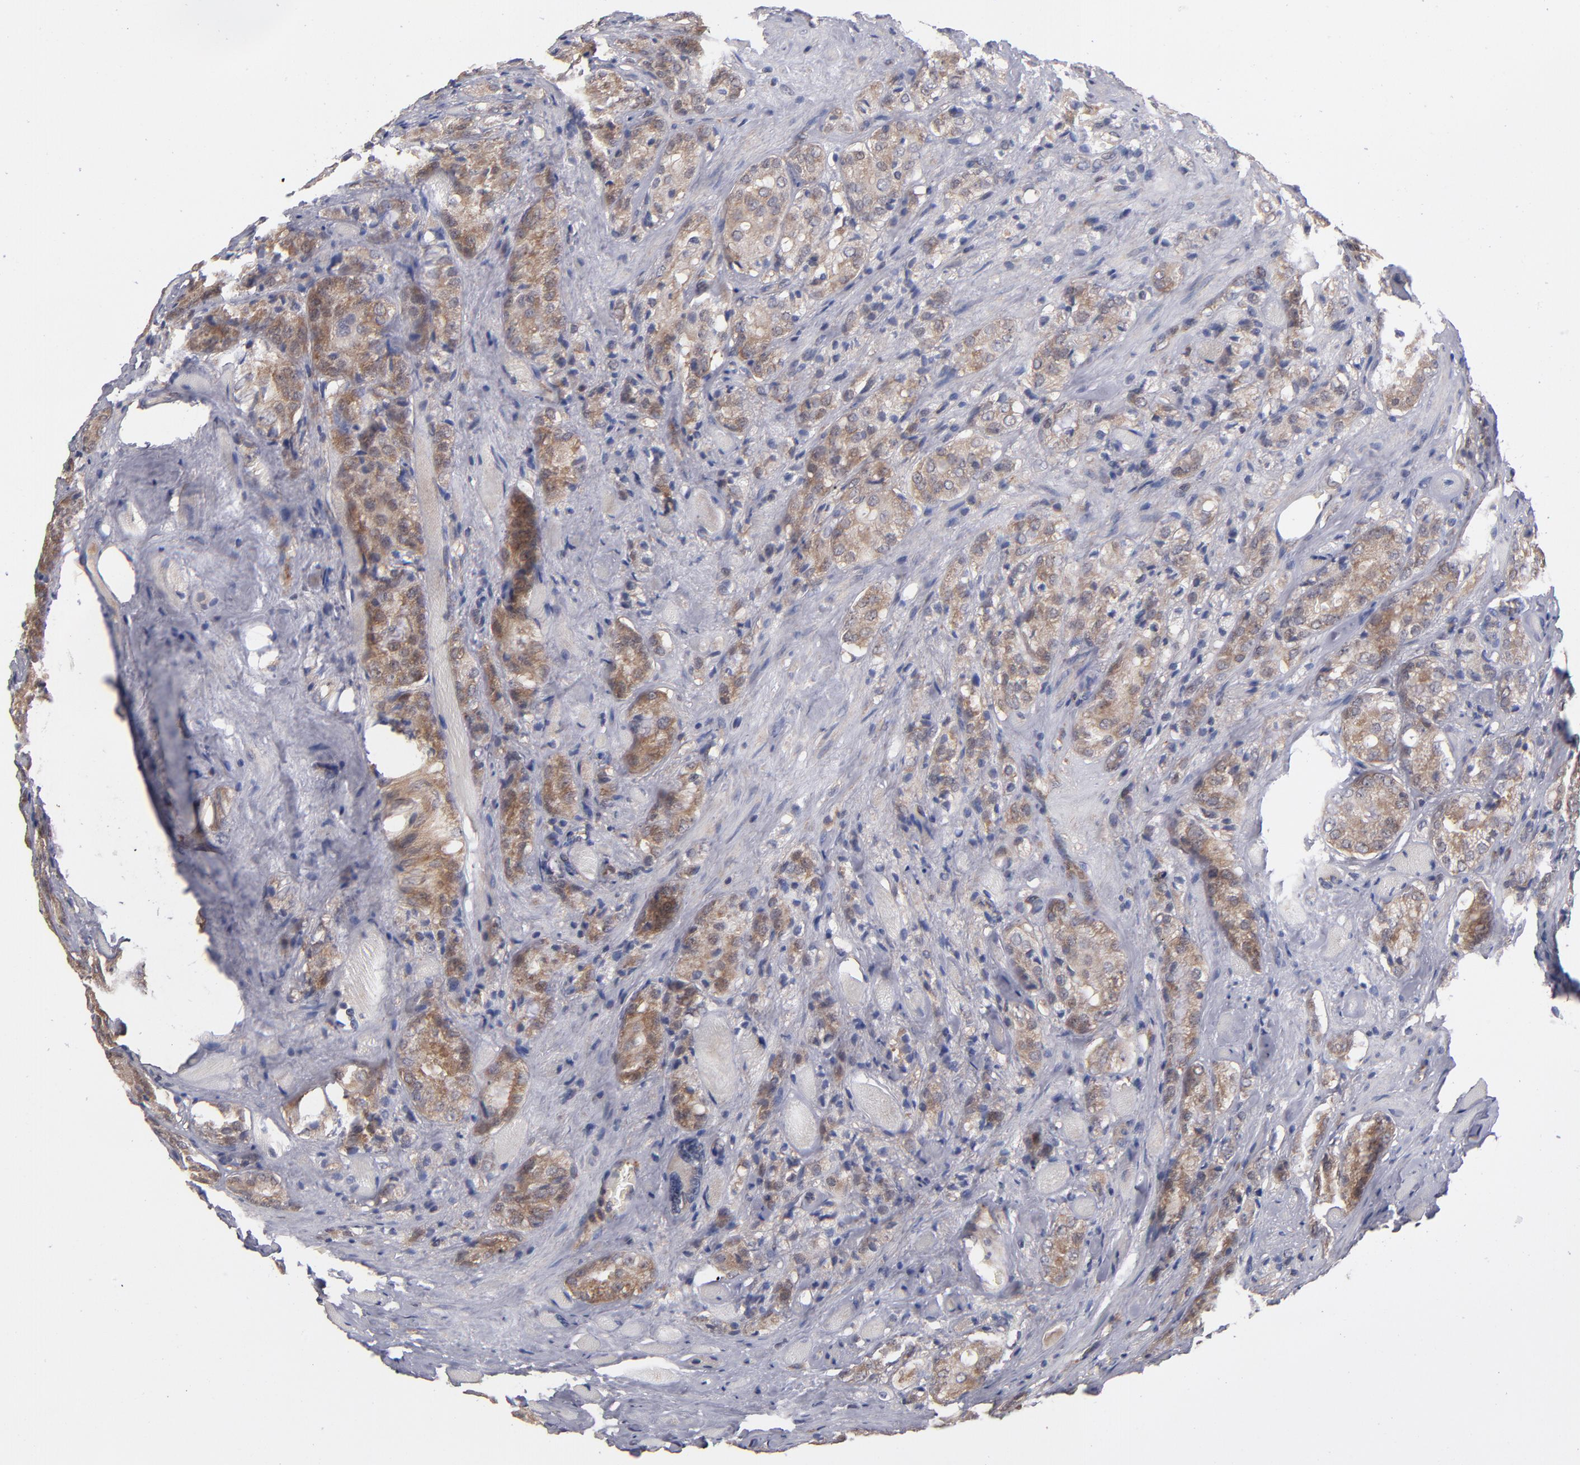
{"staining": {"intensity": "moderate", "quantity": ">75%", "location": "cytoplasmic/membranous"}, "tissue": "prostate cancer", "cell_type": "Tumor cells", "image_type": "cancer", "snomed": [{"axis": "morphology", "description": "Adenocarcinoma, Medium grade"}, {"axis": "topography", "description": "Prostate"}], "caption": "IHC (DAB (3,3'-diaminobenzidine)) staining of medium-grade adenocarcinoma (prostate) demonstrates moderate cytoplasmic/membranous protein expression in about >75% of tumor cells. IHC stains the protein in brown and the nuclei are stained blue.", "gene": "GMFG", "patient": {"sex": "male", "age": 60}}